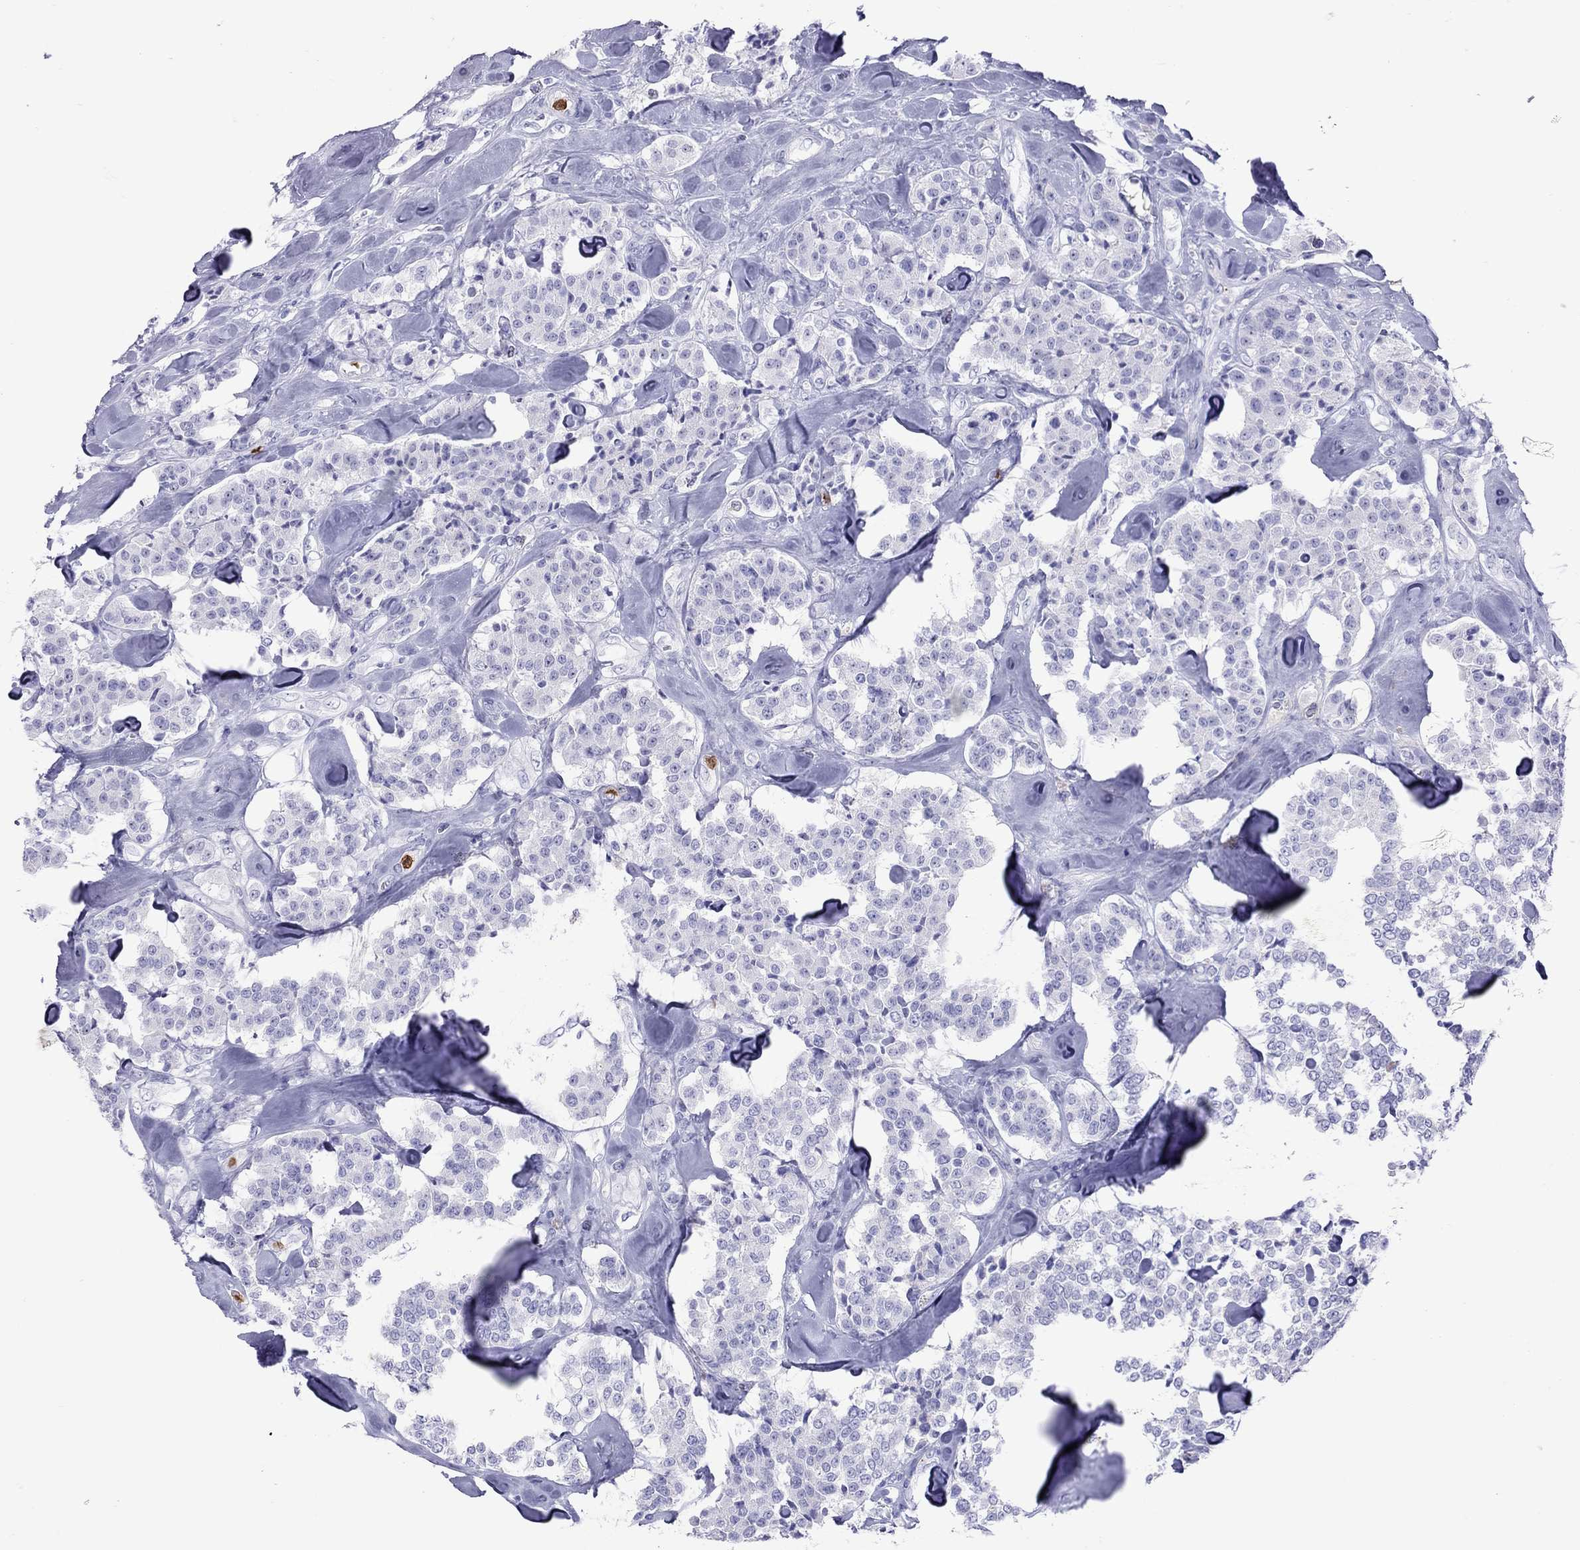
{"staining": {"intensity": "negative", "quantity": "none", "location": "none"}, "tissue": "carcinoid", "cell_type": "Tumor cells", "image_type": "cancer", "snomed": [{"axis": "morphology", "description": "Carcinoid, malignant, NOS"}, {"axis": "topography", "description": "Pancreas"}], "caption": "The immunohistochemistry image has no significant staining in tumor cells of carcinoid (malignant) tissue.", "gene": "SLAMF1", "patient": {"sex": "male", "age": 41}}